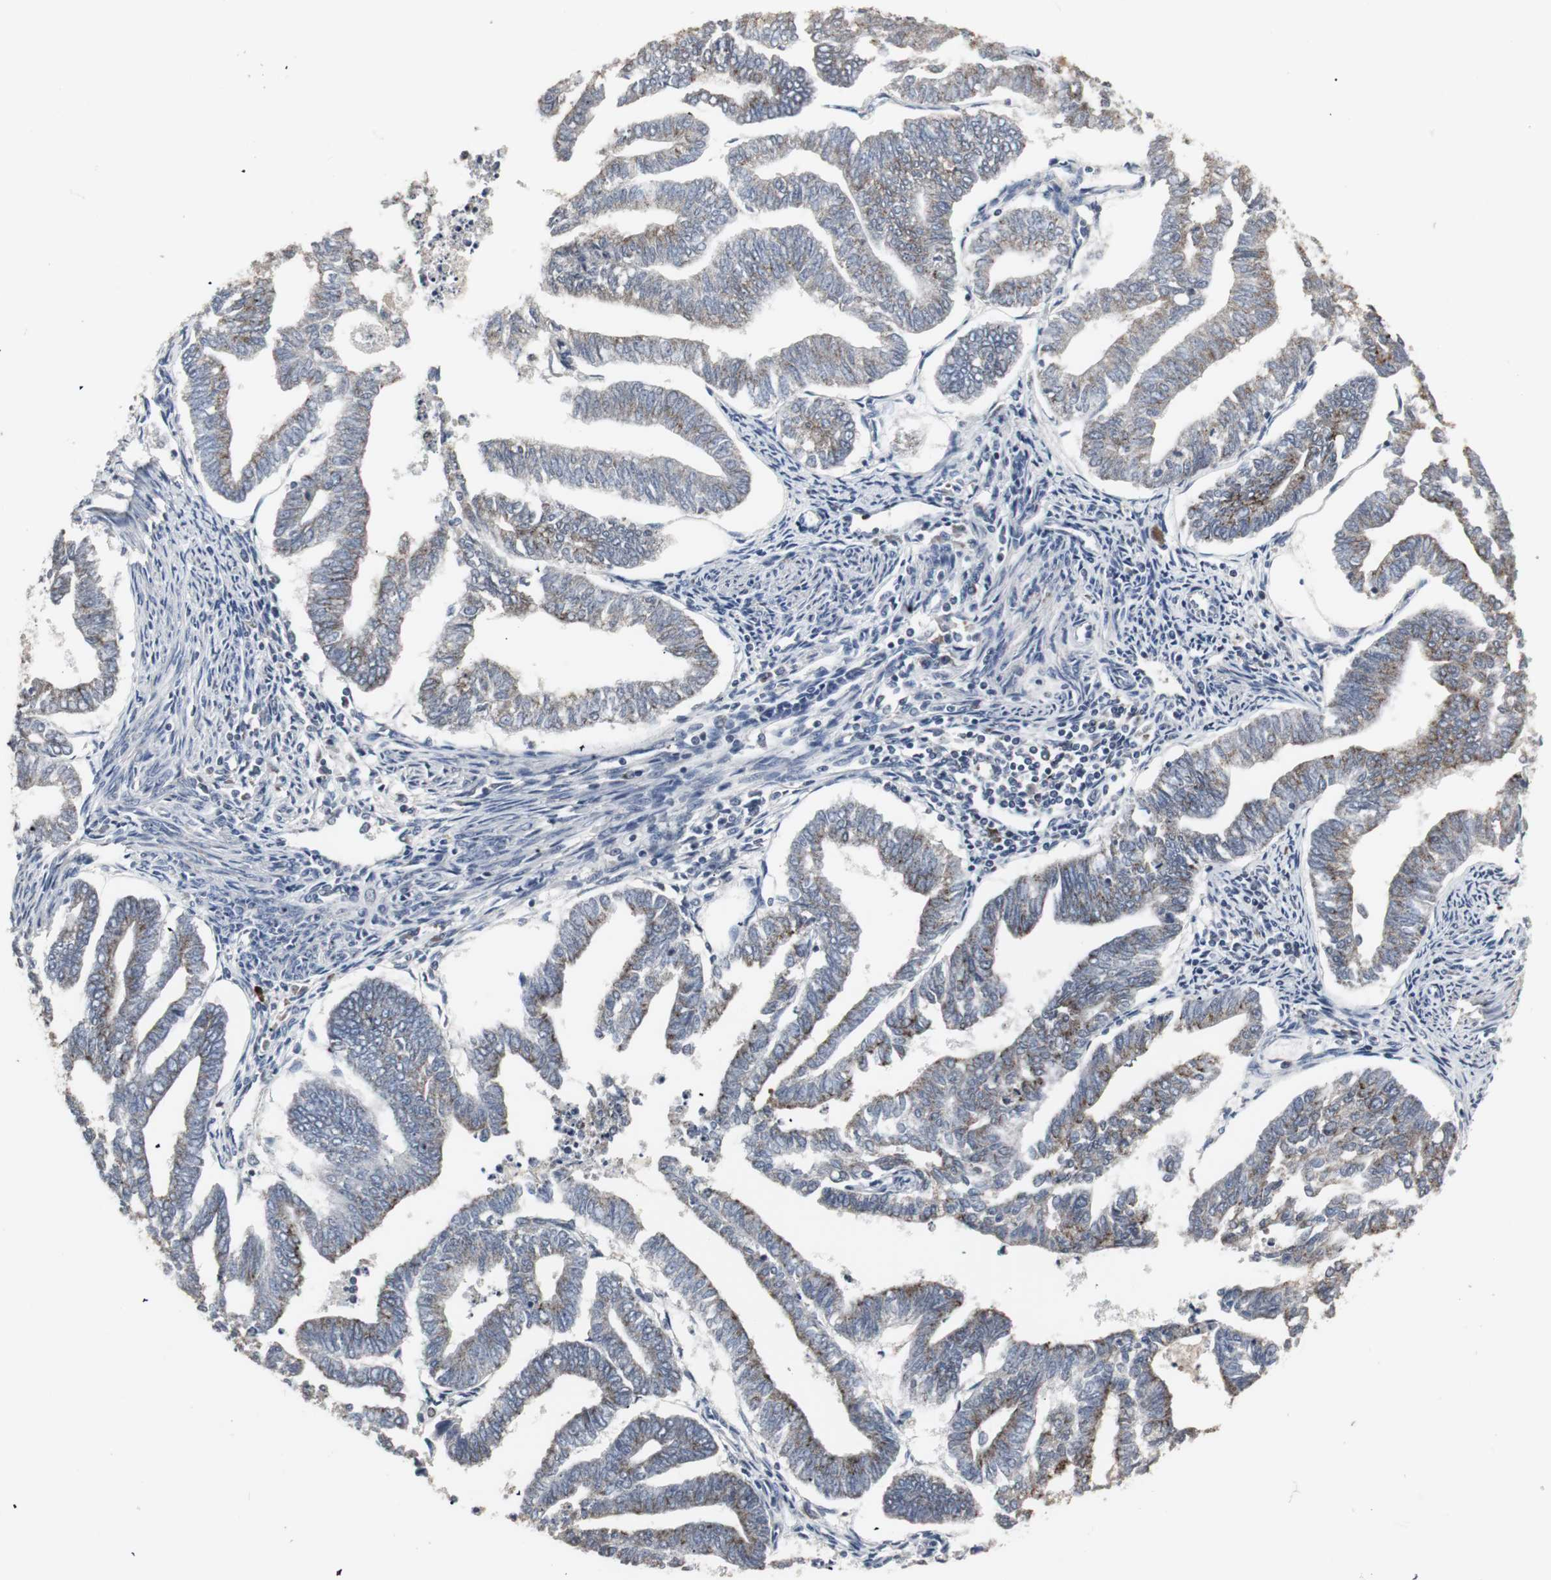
{"staining": {"intensity": "weak", "quantity": ">75%", "location": "cytoplasmic/membranous"}, "tissue": "endometrial cancer", "cell_type": "Tumor cells", "image_type": "cancer", "snomed": [{"axis": "morphology", "description": "Adenocarcinoma, NOS"}, {"axis": "topography", "description": "Endometrium"}], "caption": "A low amount of weak cytoplasmic/membranous positivity is present in approximately >75% of tumor cells in endometrial cancer tissue.", "gene": "ACAA1", "patient": {"sex": "female", "age": 79}}